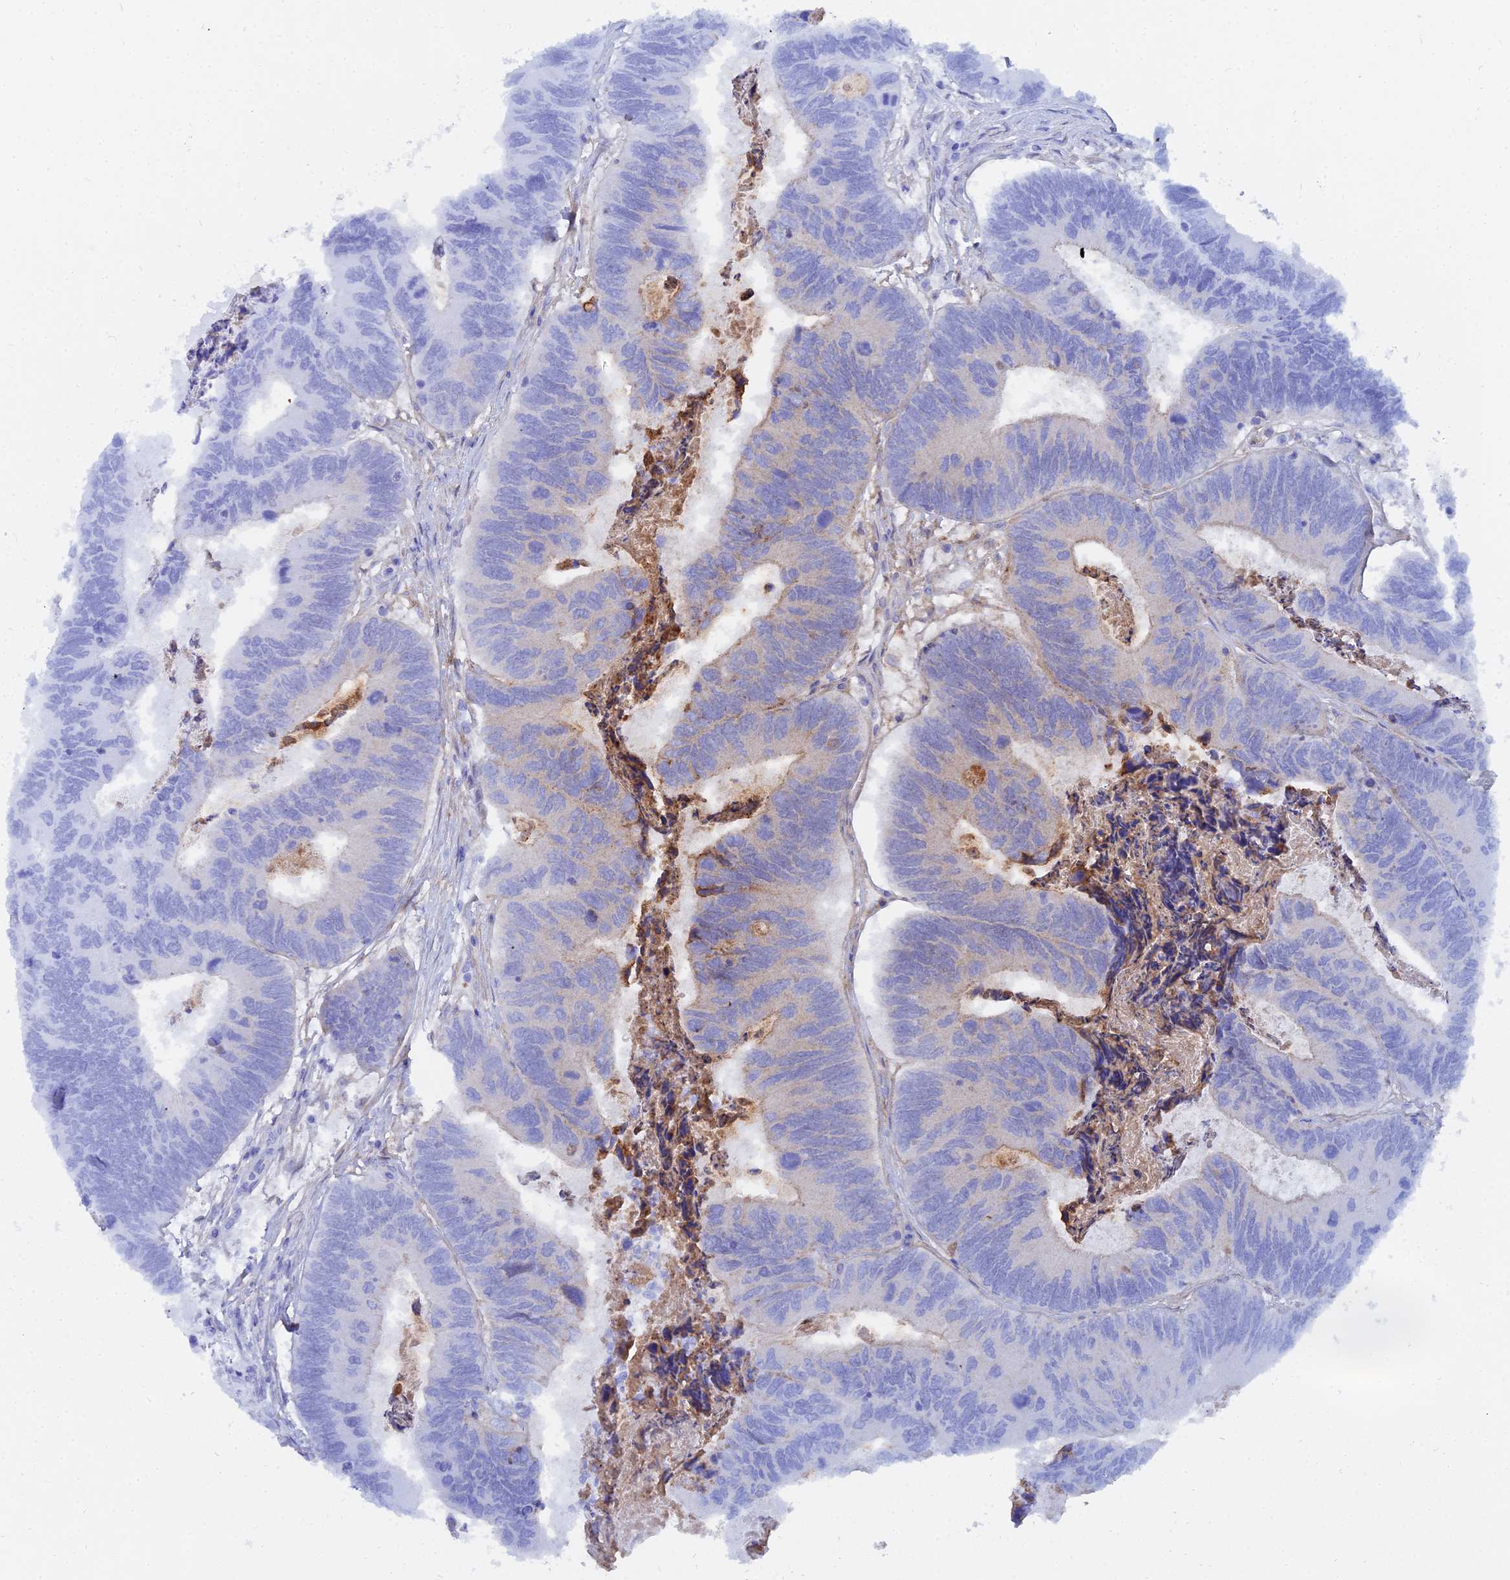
{"staining": {"intensity": "negative", "quantity": "none", "location": "none"}, "tissue": "colorectal cancer", "cell_type": "Tumor cells", "image_type": "cancer", "snomed": [{"axis": "morphology", "description": "Adenocarcinoma, NOS"}, {"axis": "topography", "description": "Colon"}], "caption": "The image displays no significant expression in tumor cells of colorectal cancer (adenocarcinoma). The staining is performed using DAB (3,3'-diaminobenzidine) brown chromogen with nuclei counter-stained in using hematoxylin.", "gene": "TRIM43B", "patient": {"sex": "female", "age": 67}}